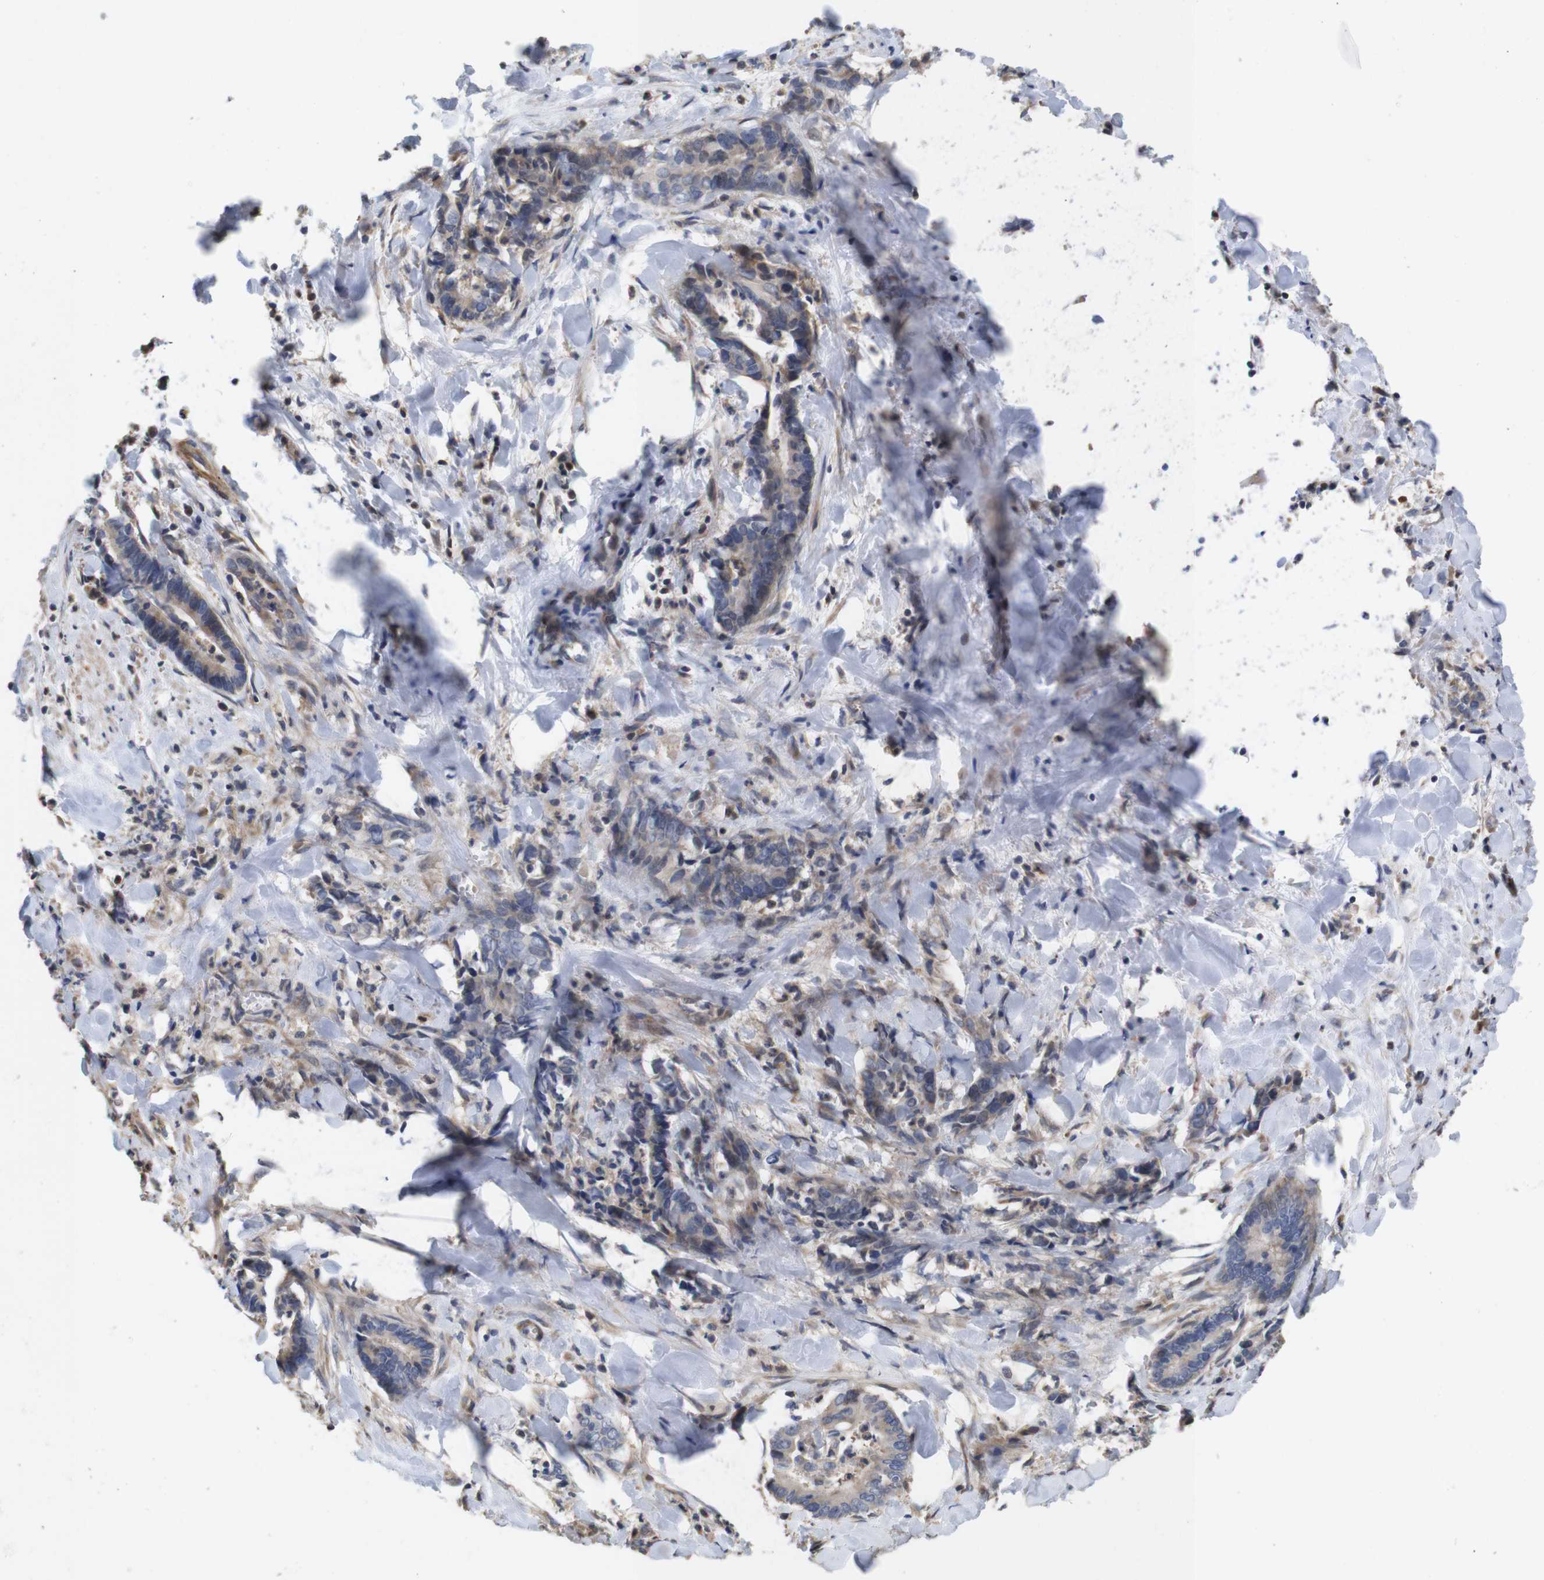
{"staining": {"intensity": "weak", "quantity": "<25%", "location": "cytoplasmic/membranous"}, "tissue": "cervical cancer", "cell_type": "Tumor cells", "image_type": "cancer", "snomed": [{"axis": "morphology", "description": "Adenocarcinoma, NOS"}, {"axis": "topography", "description": "Cervix"}], "caption": "A photomicrograph of human cervical adenocarcinoma is negative for staining in tumor cells.", "gene": "SPRY3", "patient": {"sex": "female", "age": 44}}